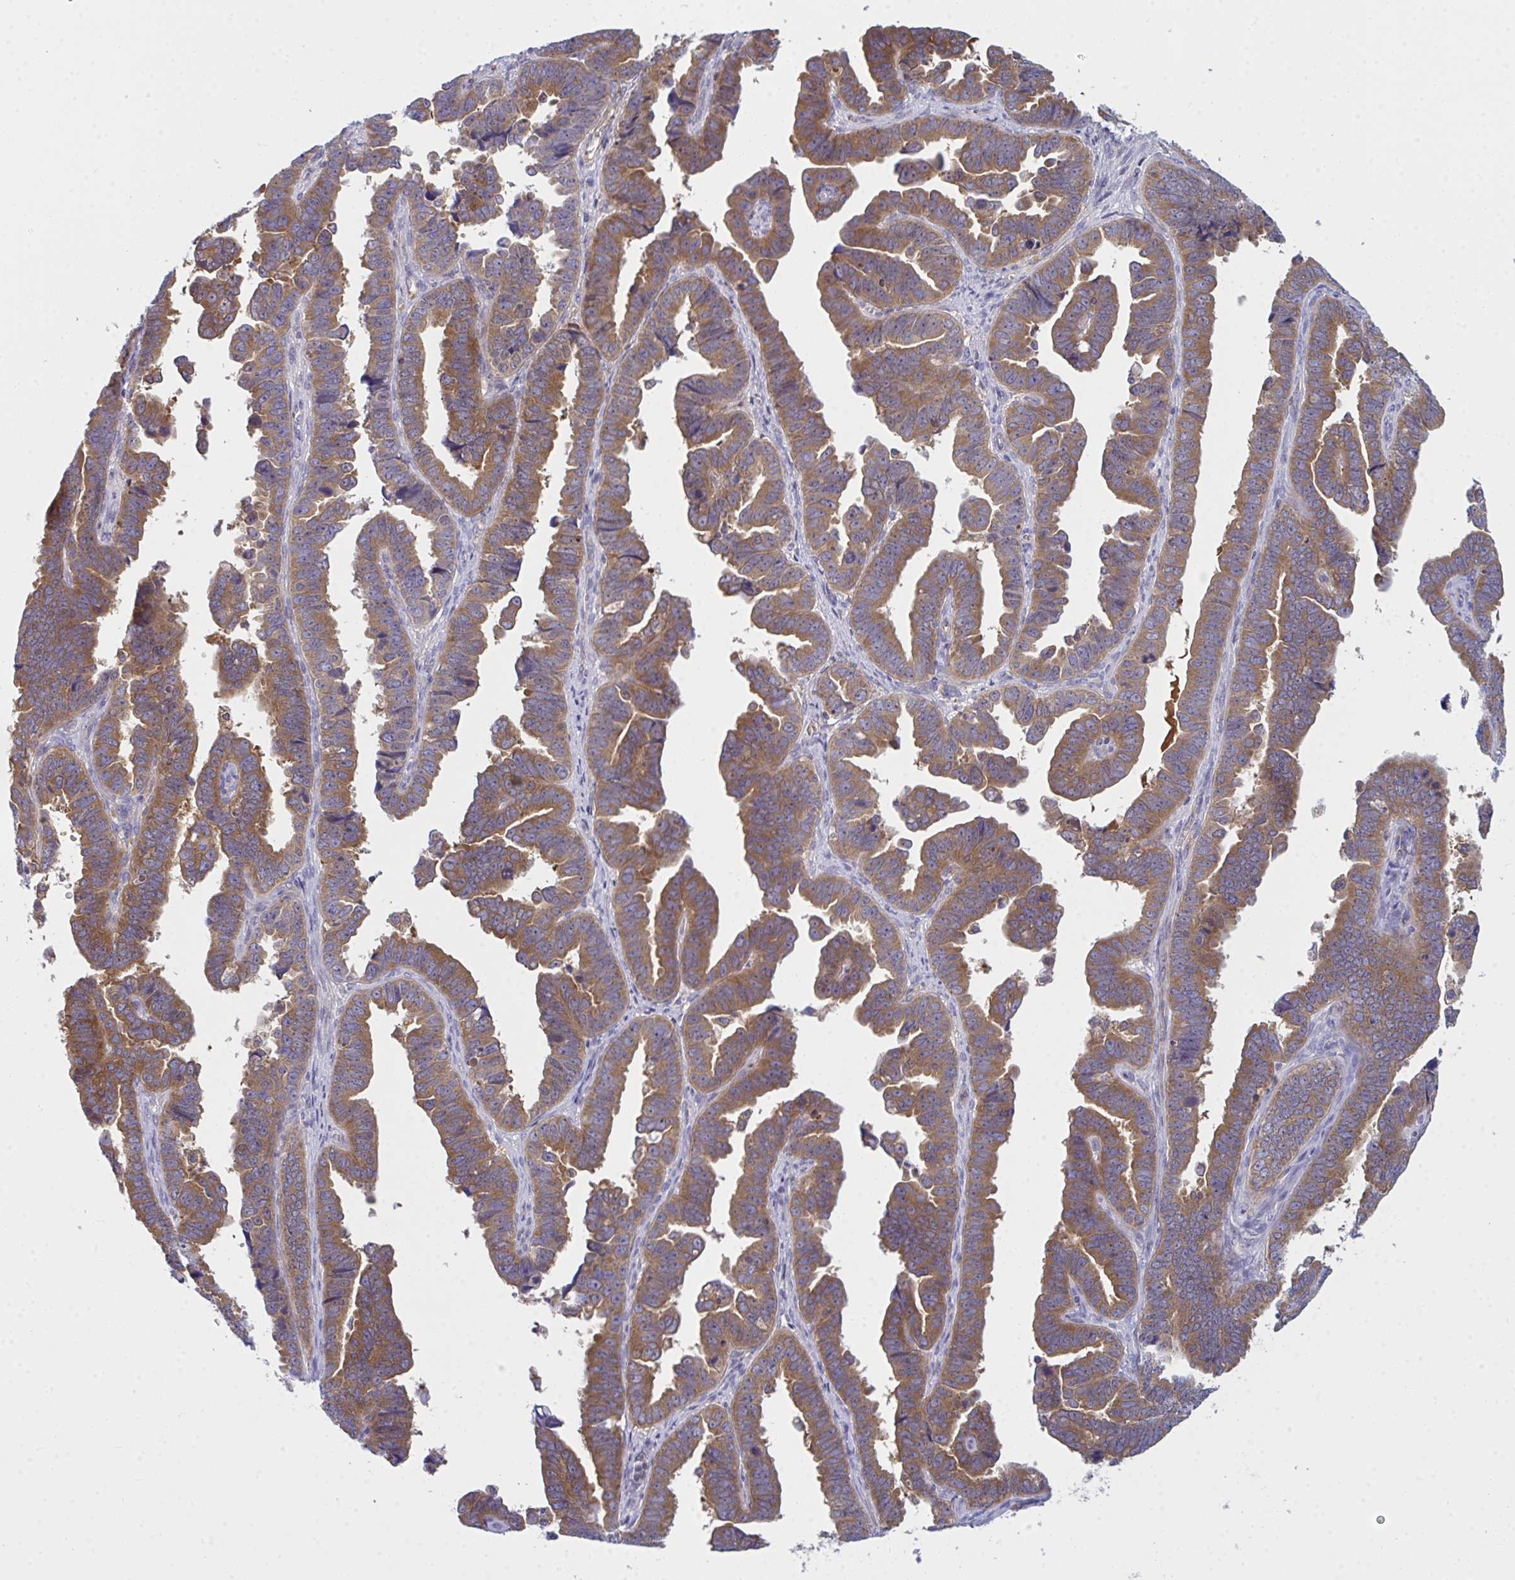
{"staining": {"intensity": "moderate", "quantity": ">75%", "location": "cytoplasmic/membranous"}, "tissue": "endometrial cancer", "cell_type": "Tumor cells", "image_type": "cancer", "snomed": [{"axis": "morphology", "description": "Adenocarcinoma, NOS"}, {"axis": "topography", "description": "Endometrium"}], "caption": "Approximately >75% of tumor cells in endometrial cancer demonstrate moderate cytoplasmic/membranous protein expression as visualized by brown immunohistochemical staining.", "gene": "SLC30A6", "patient": {"sex": "female", "age": 75}}